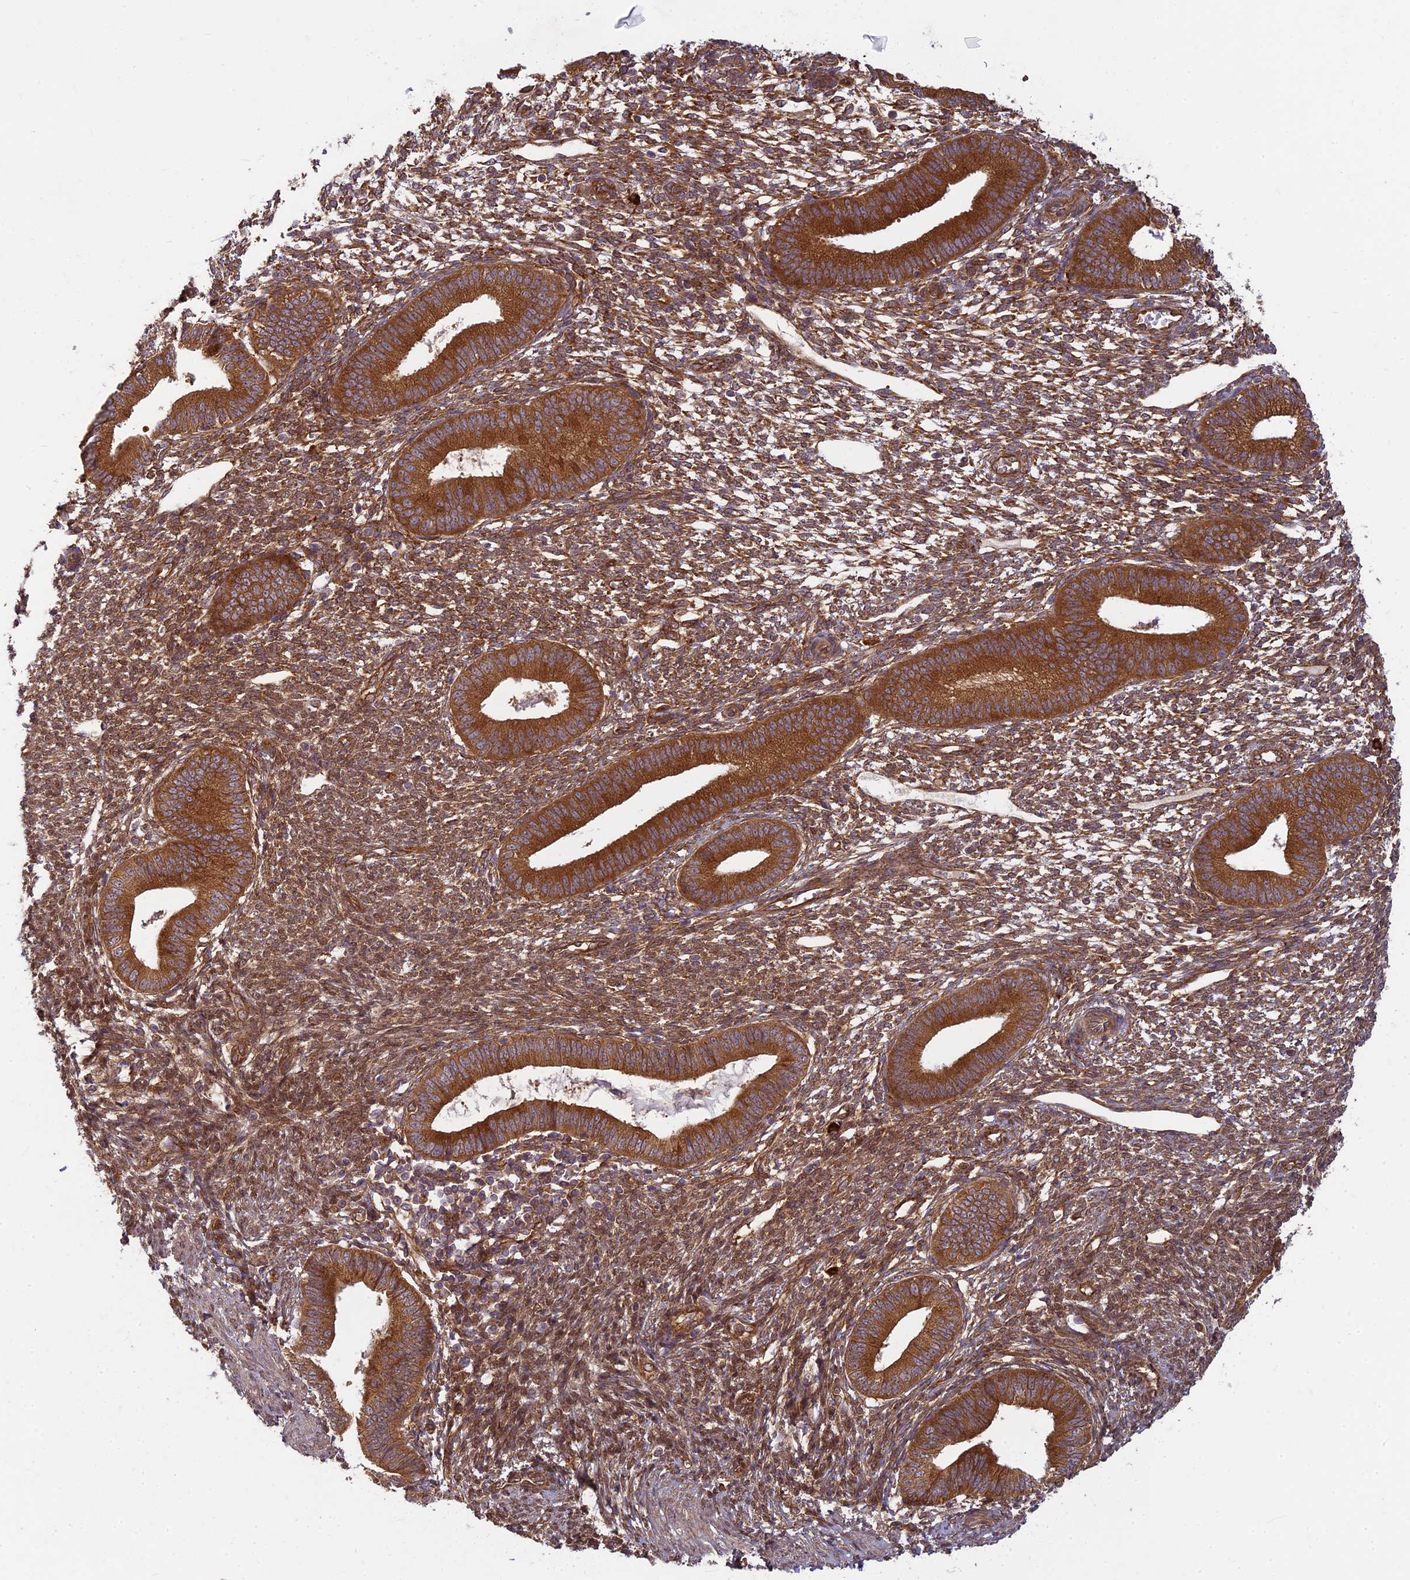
{"staining": {"intensity": "moderate", "quantity": ">75%", "location": "cytoplasmic/membranous"}, "tissue": "endometrium", "cell_type": "Cells in endometrial stroma", "image_type": "normal", "snomed": [{"axis": "morphology", "description": "Normal tissue, NOS"}, {"axis": "topography", "description": "Endometrium"}], "caption": "Immunohistochemical staining of unremarkable human endometrium reveals medium levels of moderate cytoplasmic/membranous staining in about >75% of cells in endometrial stroma. Nuclei are stained in blue.", "gene": "TCF25", "patient": {"sex": "female", "age": 46}}